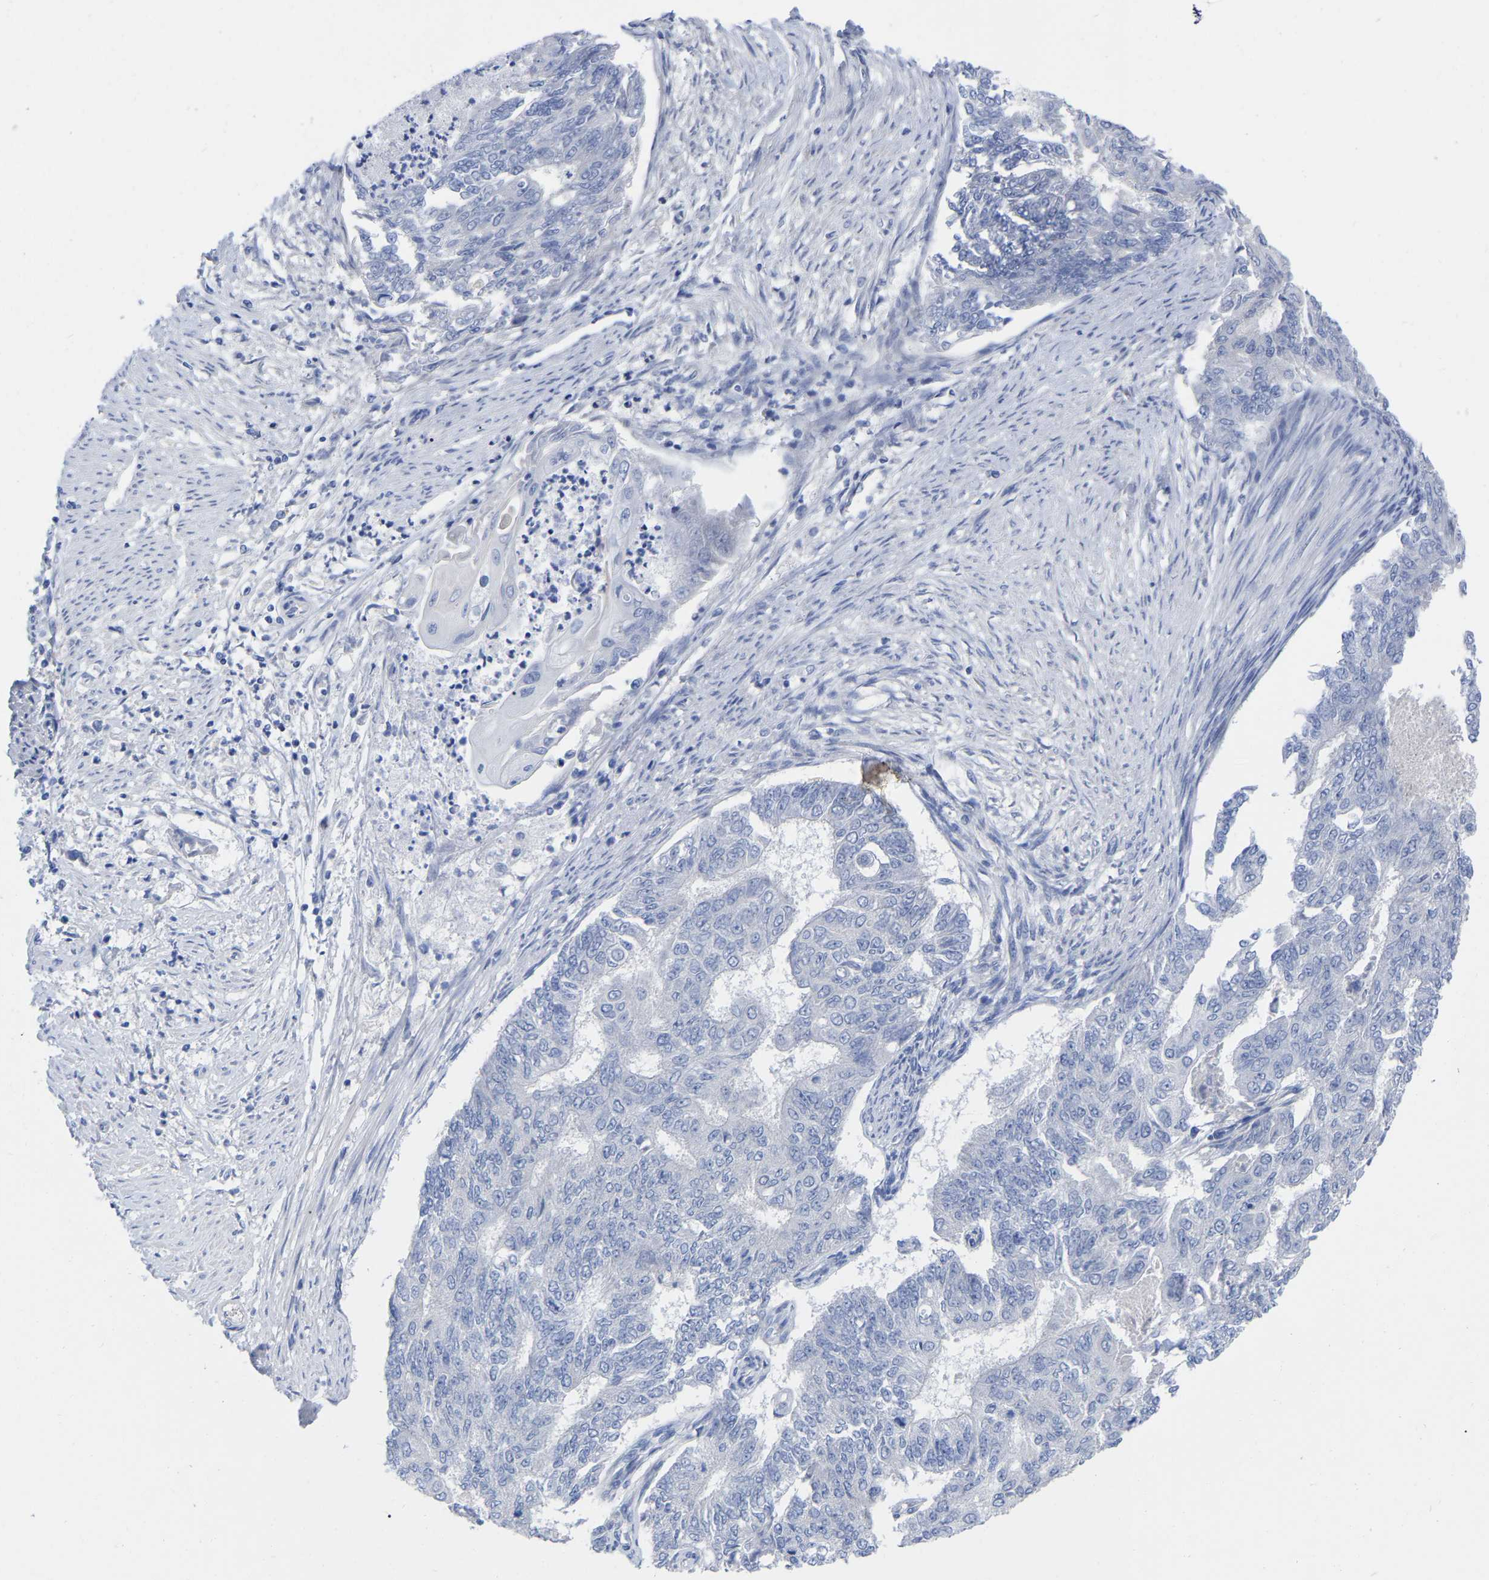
{"staining": {"intensity": "negative", "quantity": "none", "location": "none"}, "tissue": "endometrial cancer", "cell_type": "Tumor cells", "image_type": "cancer", "snomed": [{"axis": "morphology", "description": "Adenocarcinoma, NOS"}, {"axis": "topography", "description": "Endometrium"}], "caption": "The micrograph demonstrates no significant expression in tumor cells of adenocarcinoma (endometrial).", "gene": "HAPLN1", "patient": {"sex": "female", "age": 32}}